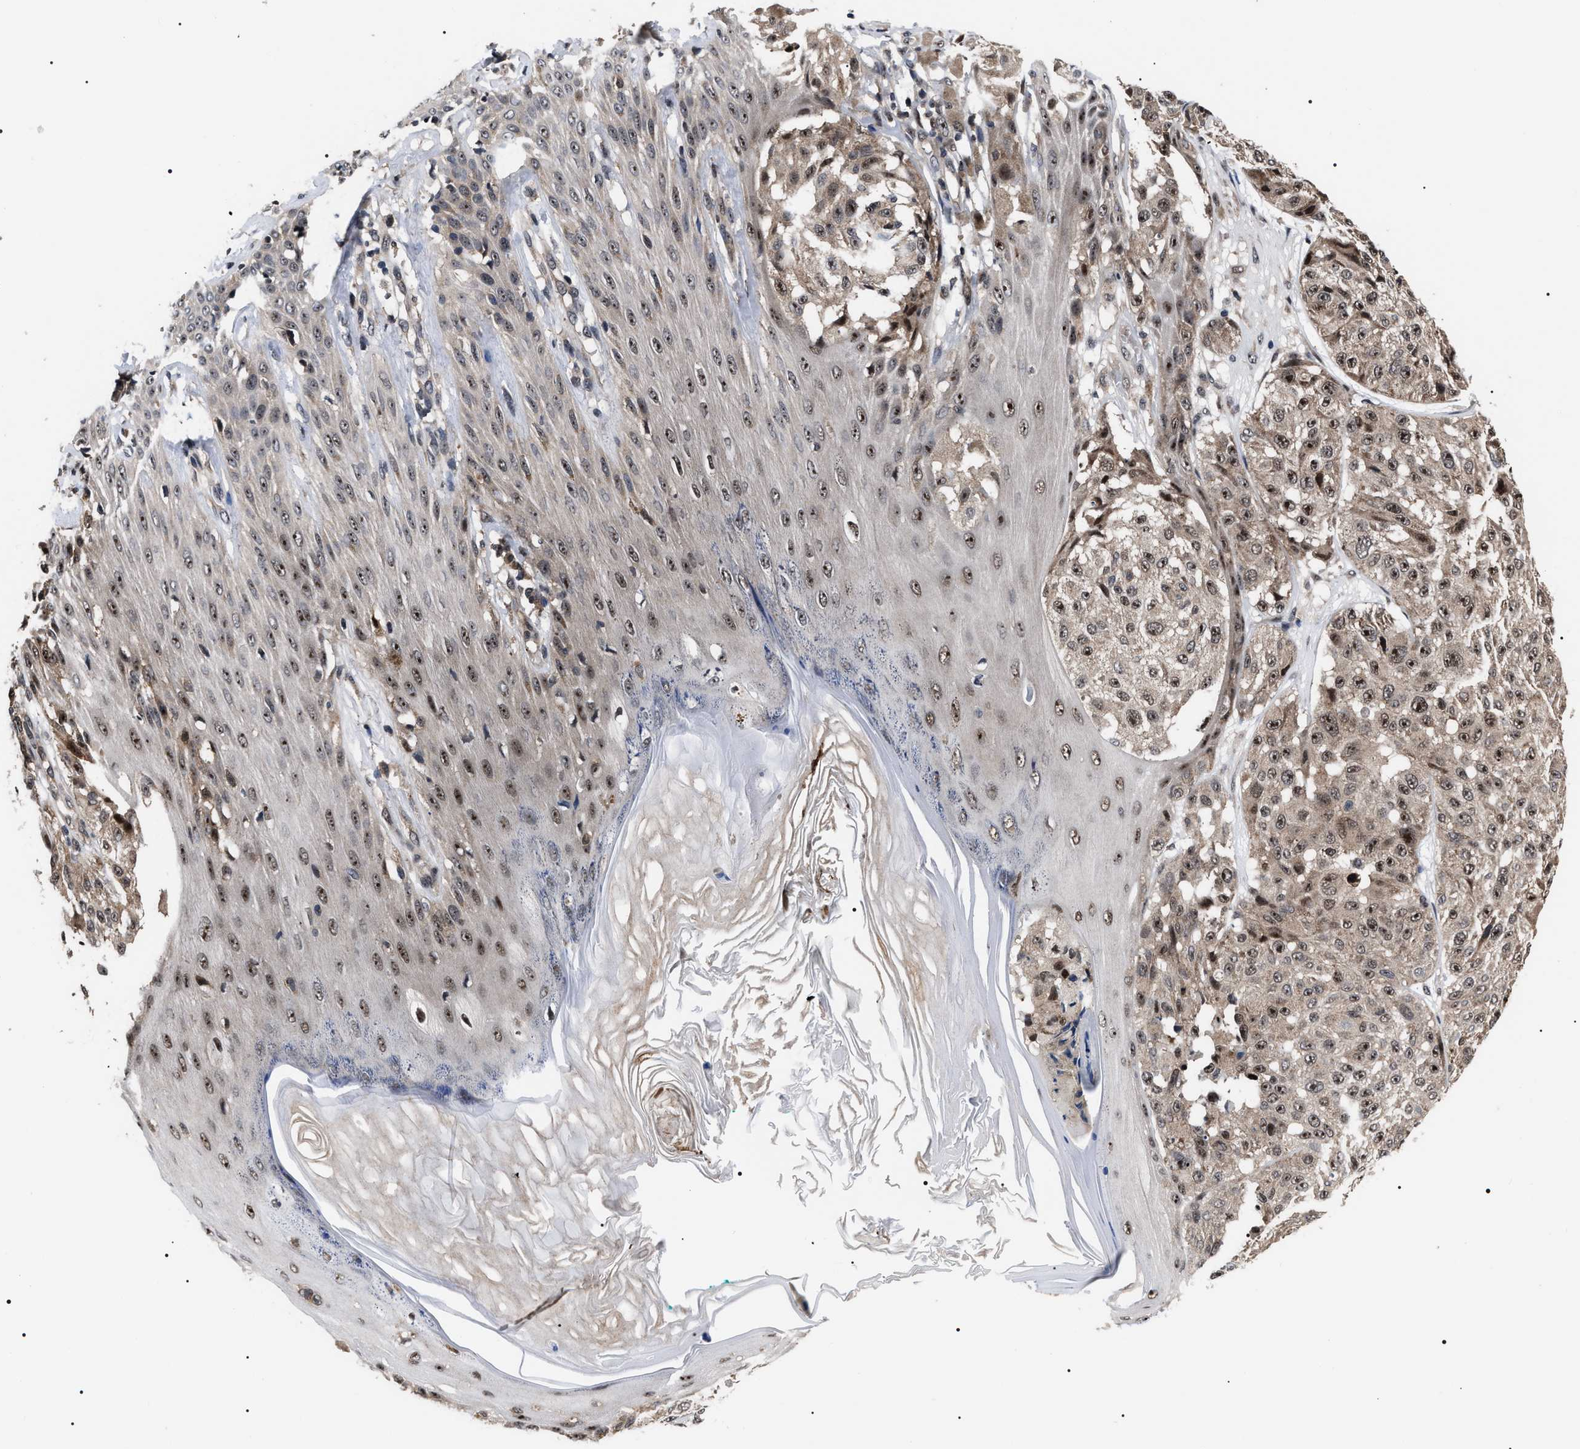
{"staining": {"intensity": "weak", "quantity": ">75%", "location": "cytoplasmic/membranous,nuclear"}, "tissue": "melanoma", "cell_type": "Tumor cells", "image_type": "cancer", "snomed": [{"axis": "morphology", "description": "Malignant melanoma, NOS"}, {"axis": "topography", "description": "Skin"}], "caption": "Immunohistochemistry of malignant melanoma shows low levels of weak cytoplasmic/membranous and nuclear positivity in approximately >75% of tumor cells. The protein of interest is stained brown, and the nuclei are stained in blue (DAB IHC with brightfield microscopy, high magnification).", "gene": "CSNK2A1", "patient": {"sex": "female", "age": 46}}